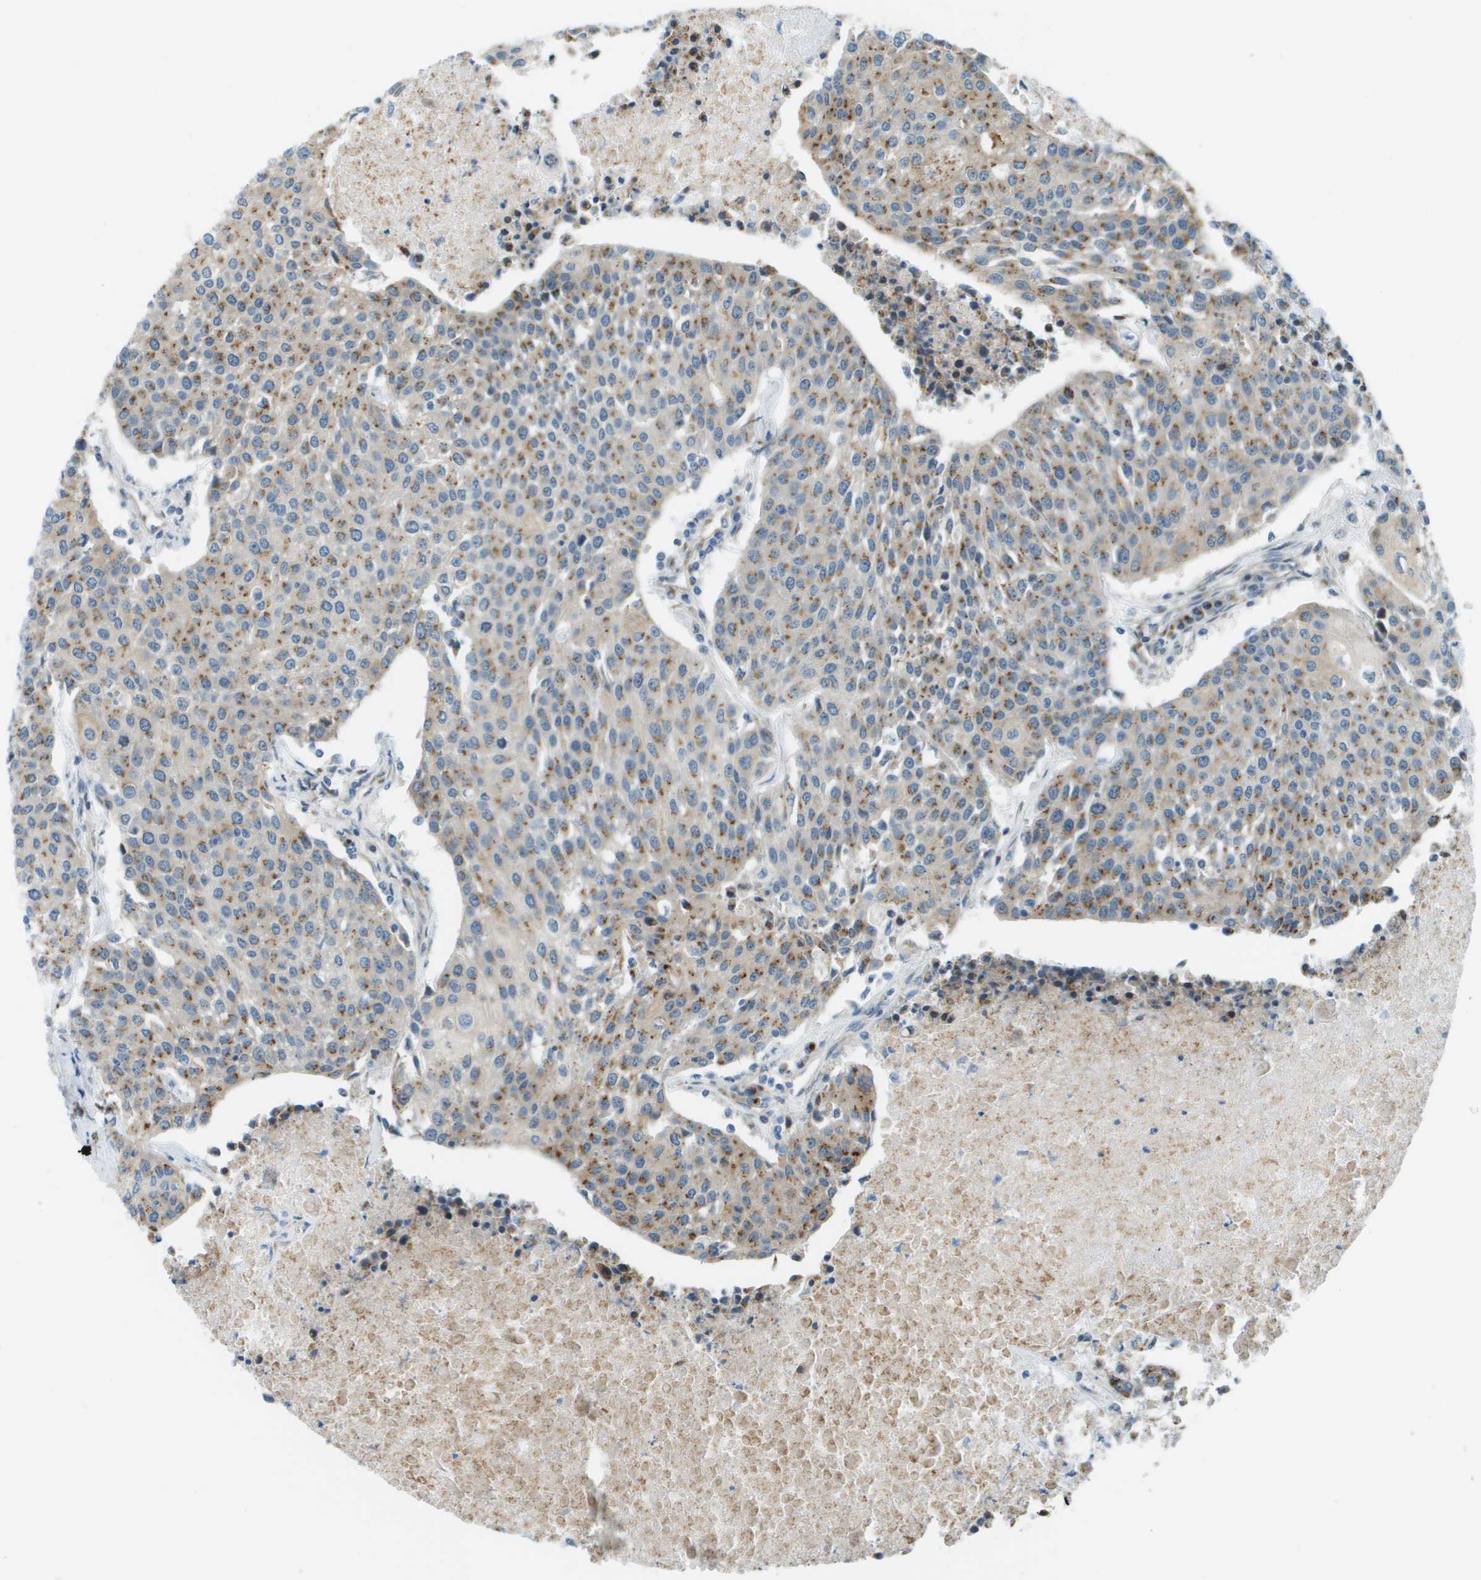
{"staining": {"intensity": "moderate", "quantity": ">75%", "location": "cytoplasmic/membranous"}, "tissue": "urothelial cancer", "cell_type": "Tumor cells", "image_type": "cancer", "snomed": [{"axis": "morphology", "description": "Urothelial carcinoma, High grade"}, {"axis": "topography", "description": "Urinary bladder"}], "caption": "Urothelial carcinoma (high-grade) stained for a protein exhibits moderate cytoplasmic/membranous positivity in tumor cells.", "gene": "ACBD3", "patient": {"sex": "female", "age": 85}}